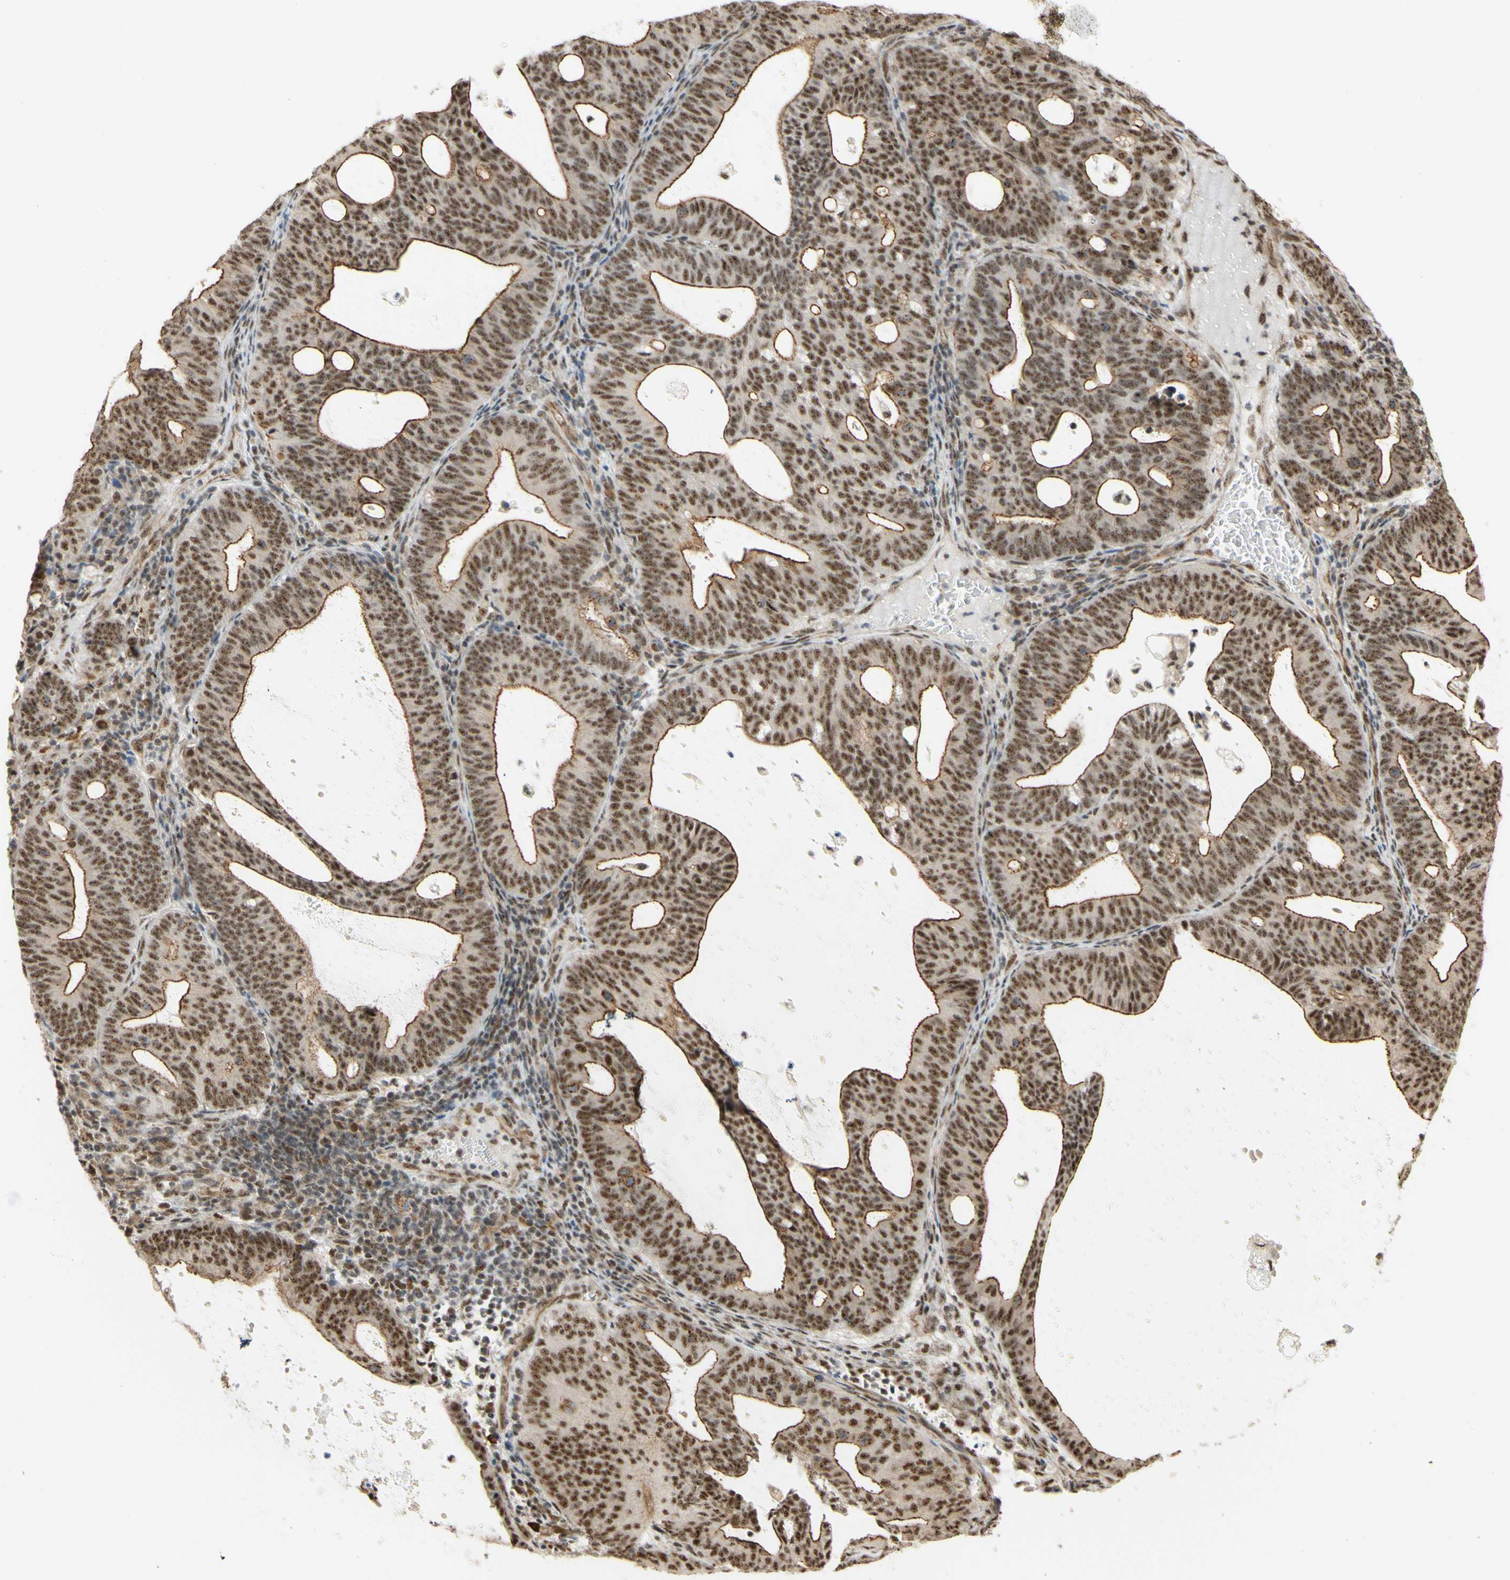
{"staining": {"intensity": "moderate", "quantity": ">75%", "location": "nuclear"}, "tissue": "endometrial cancer", "cell_type": "Tumor cells", "image_type": "cancer", "snomed": [{"axis": "morphology", "description": "Adenocarcinoma, NOS"}, {"axis": "topography", "description": "Uterus"}], "caption": "Immunohistochemistry image of endometrial cancer (adenocarcinoma) stained for a protein (brown), which exhibits medium levels of moderate nuclear positivity in about >75% of tumor cells.", "gene": "SAP18", "patient": {"sex": "female", "age": 83}}